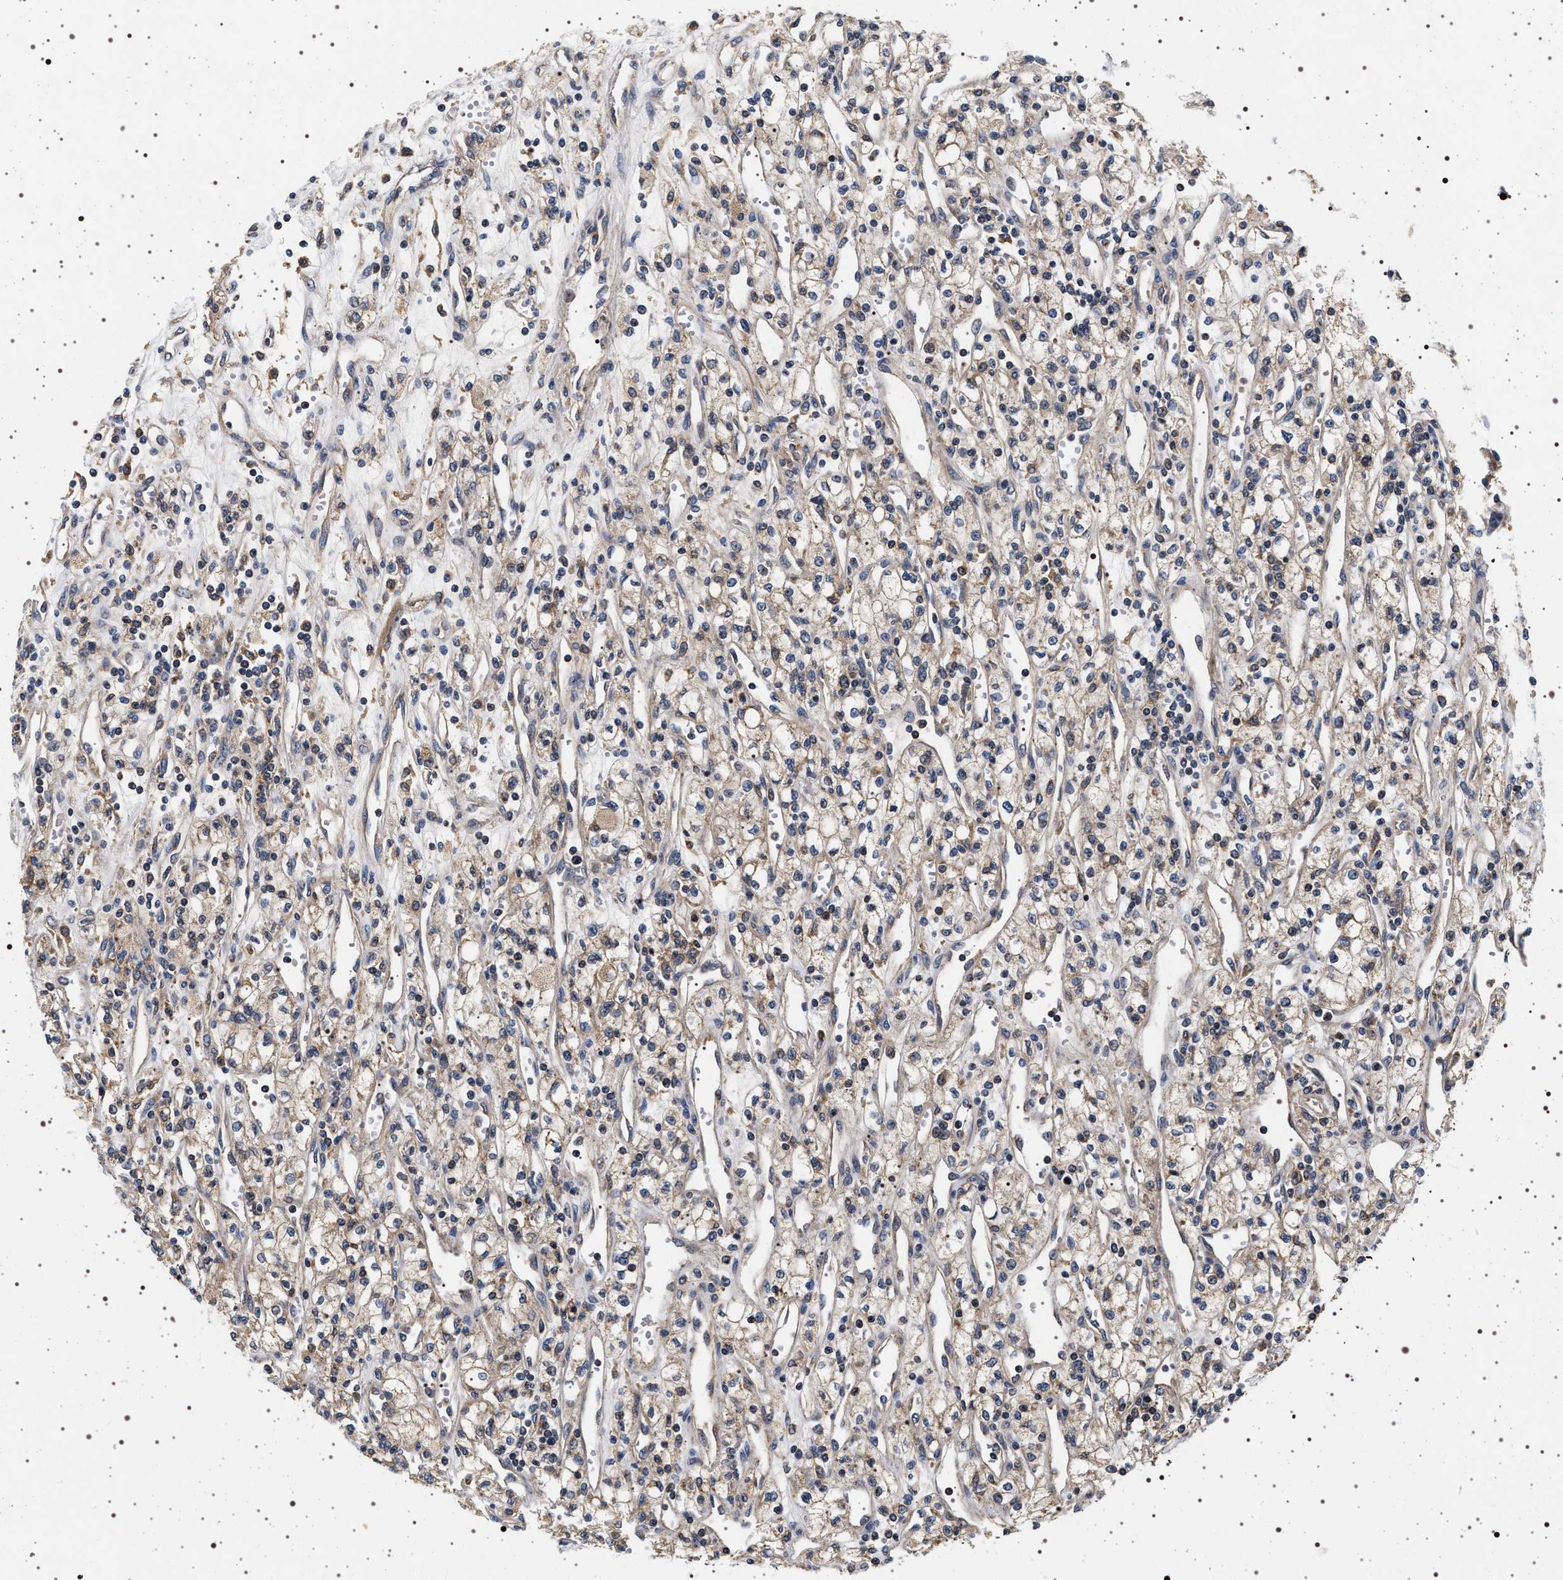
{"staining": {"intensity": "weak", "quantity": "<25%", "location": "cytoplasmic/membranous"}, "tissue": "renal cancer", "cell_type": "Tumor cells", "image_type": "cancer", "snomed": [{"axis": "morphology", "description": "Adenocarcinoma, NOS"}, {"axis": "topography", "description": "Kidney"}], "caption": "A photomicrograph of human renal cancer is negative for staining in tumor cells.", "gene": "DCBLD2", "patient": {"sex": "male", "age": 59}}